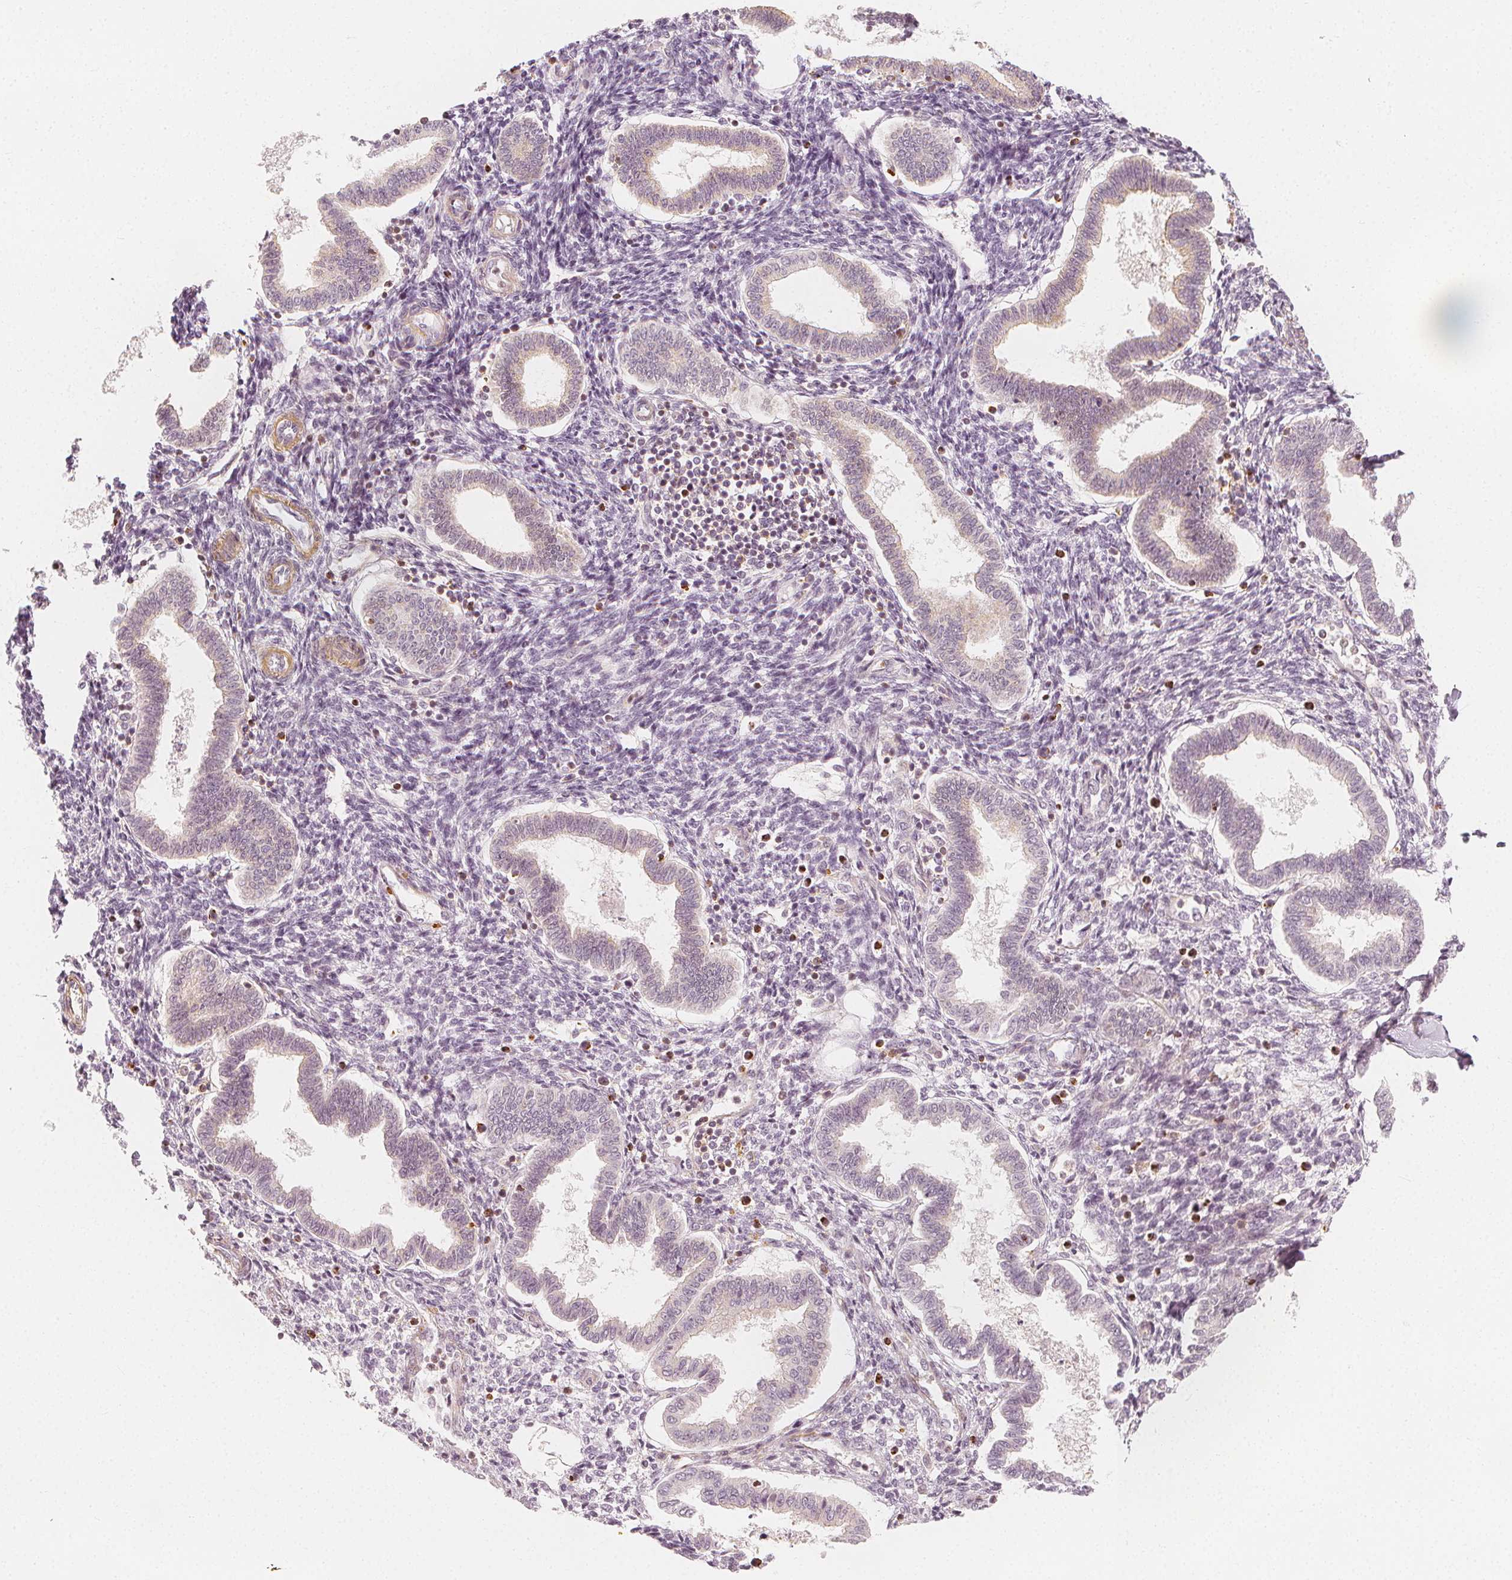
{"staining": {"intensity": "negative", "quantity": "none", "location": "none"}, "tissue": "endometrium", "cell_type": "Cells in endometrial stroma", "image_type": "normal", "snomed": [{"axis": "morphology", "description": "Normal tissue, NOS"}, {"axis": "topography", "description": "Endometrium"}], "caption": "Immunohistochemistry of unremarkable human endometrium exhibits no positivity in cells in endometrial stroma.", "gene": "ARHGAP26", "patient": {"sex": "female", "age": 24}}